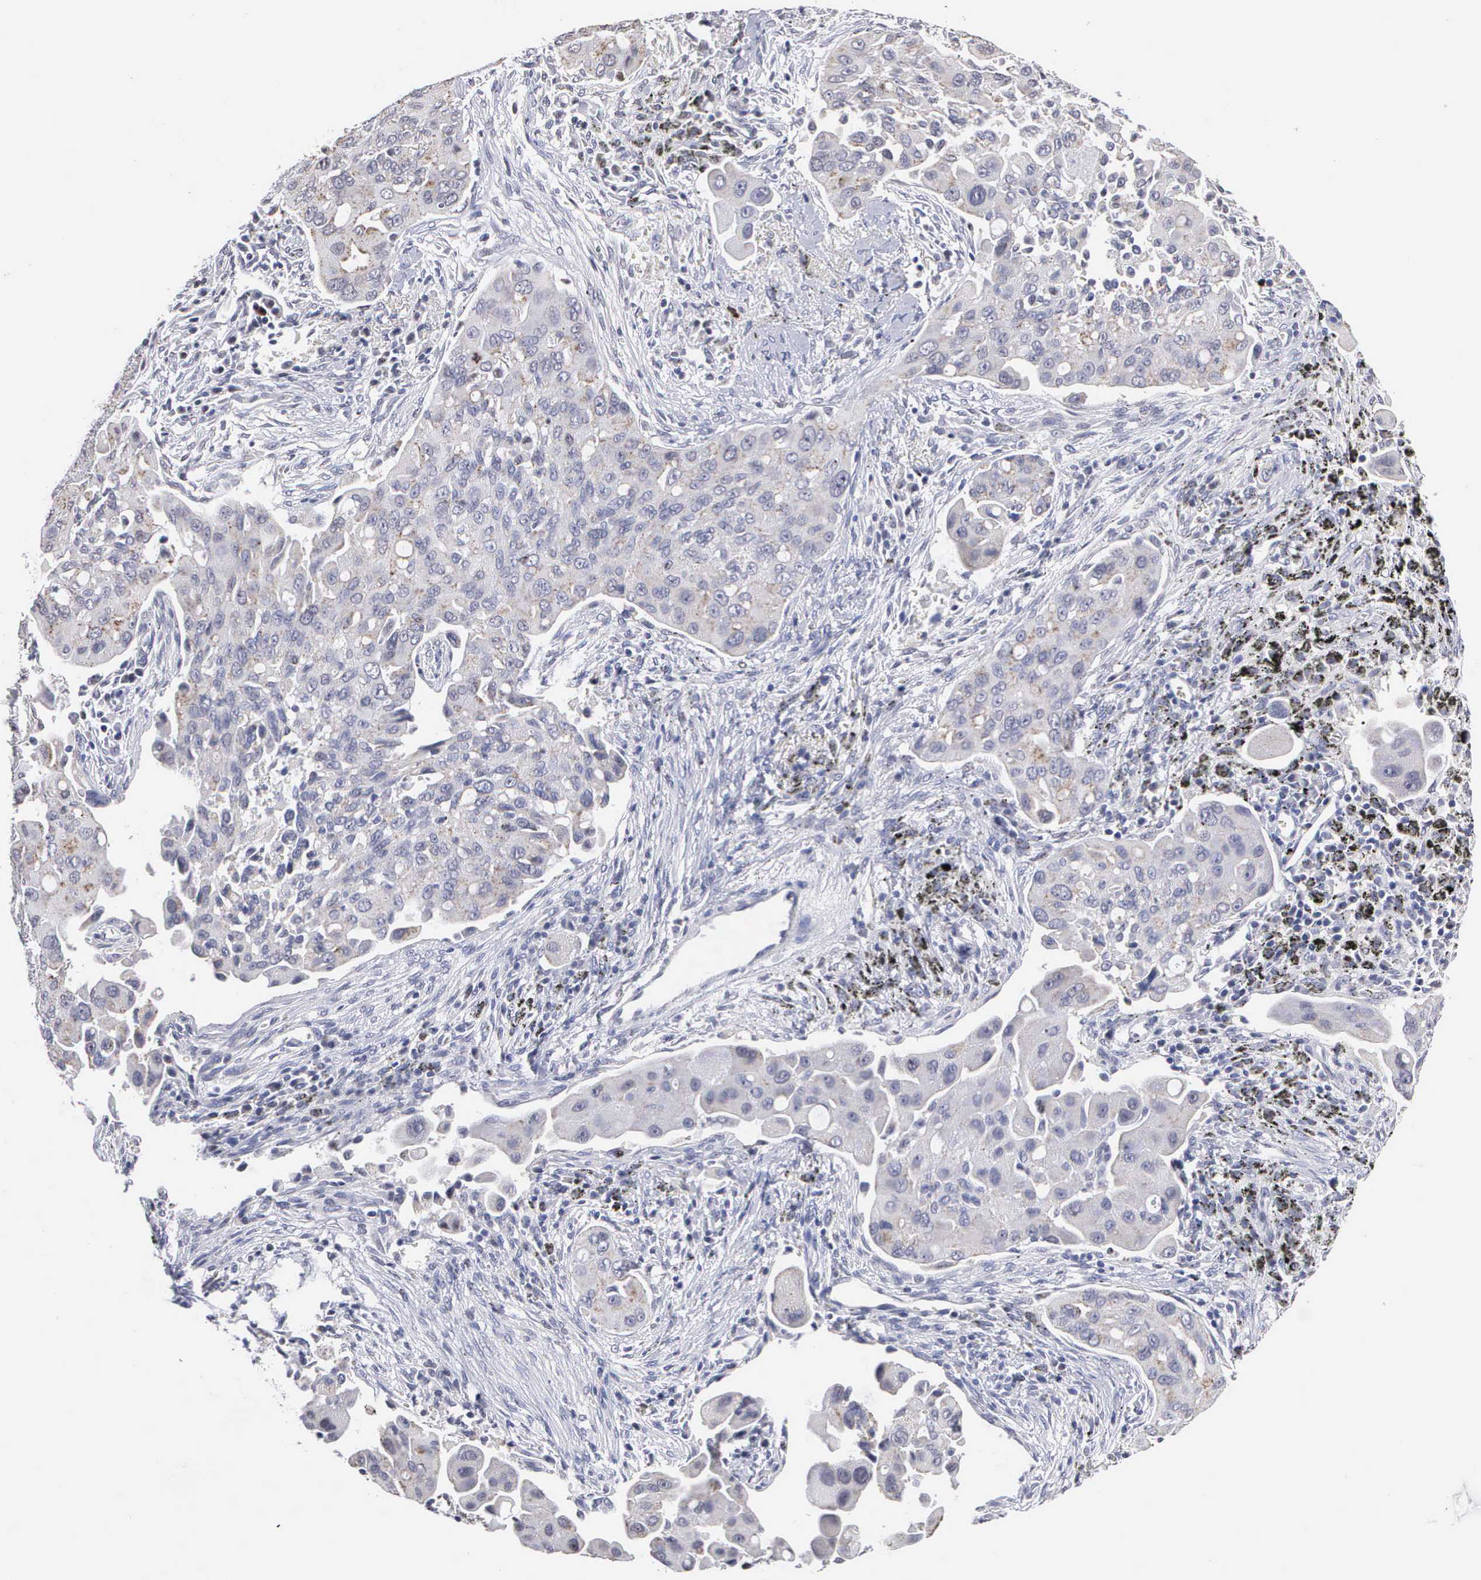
{"staining": {"intensity": "negative", "quantity": "none", "location": "none"}, "tissue": "lung cancer", "cell_type": "Tumor cells", "image_type": "cancer", "snomed": [{"axis": "morphology", "description": "Adenocarcinoma, NOS"}, {"axis": "topography", "description": "Lung"}], "caption": "A high-resolution photomicrograph shows immunohistochemistry (IHC) staining of adenocarcinoma (lung), which reveals no significant staining in tumor cells. (DAB (3,3'-diaminobenzidine) immunohistochemistry (IHC), high magnification).", "gene": "KDM6A", "patient": {"sex": "male", "age": 68}}